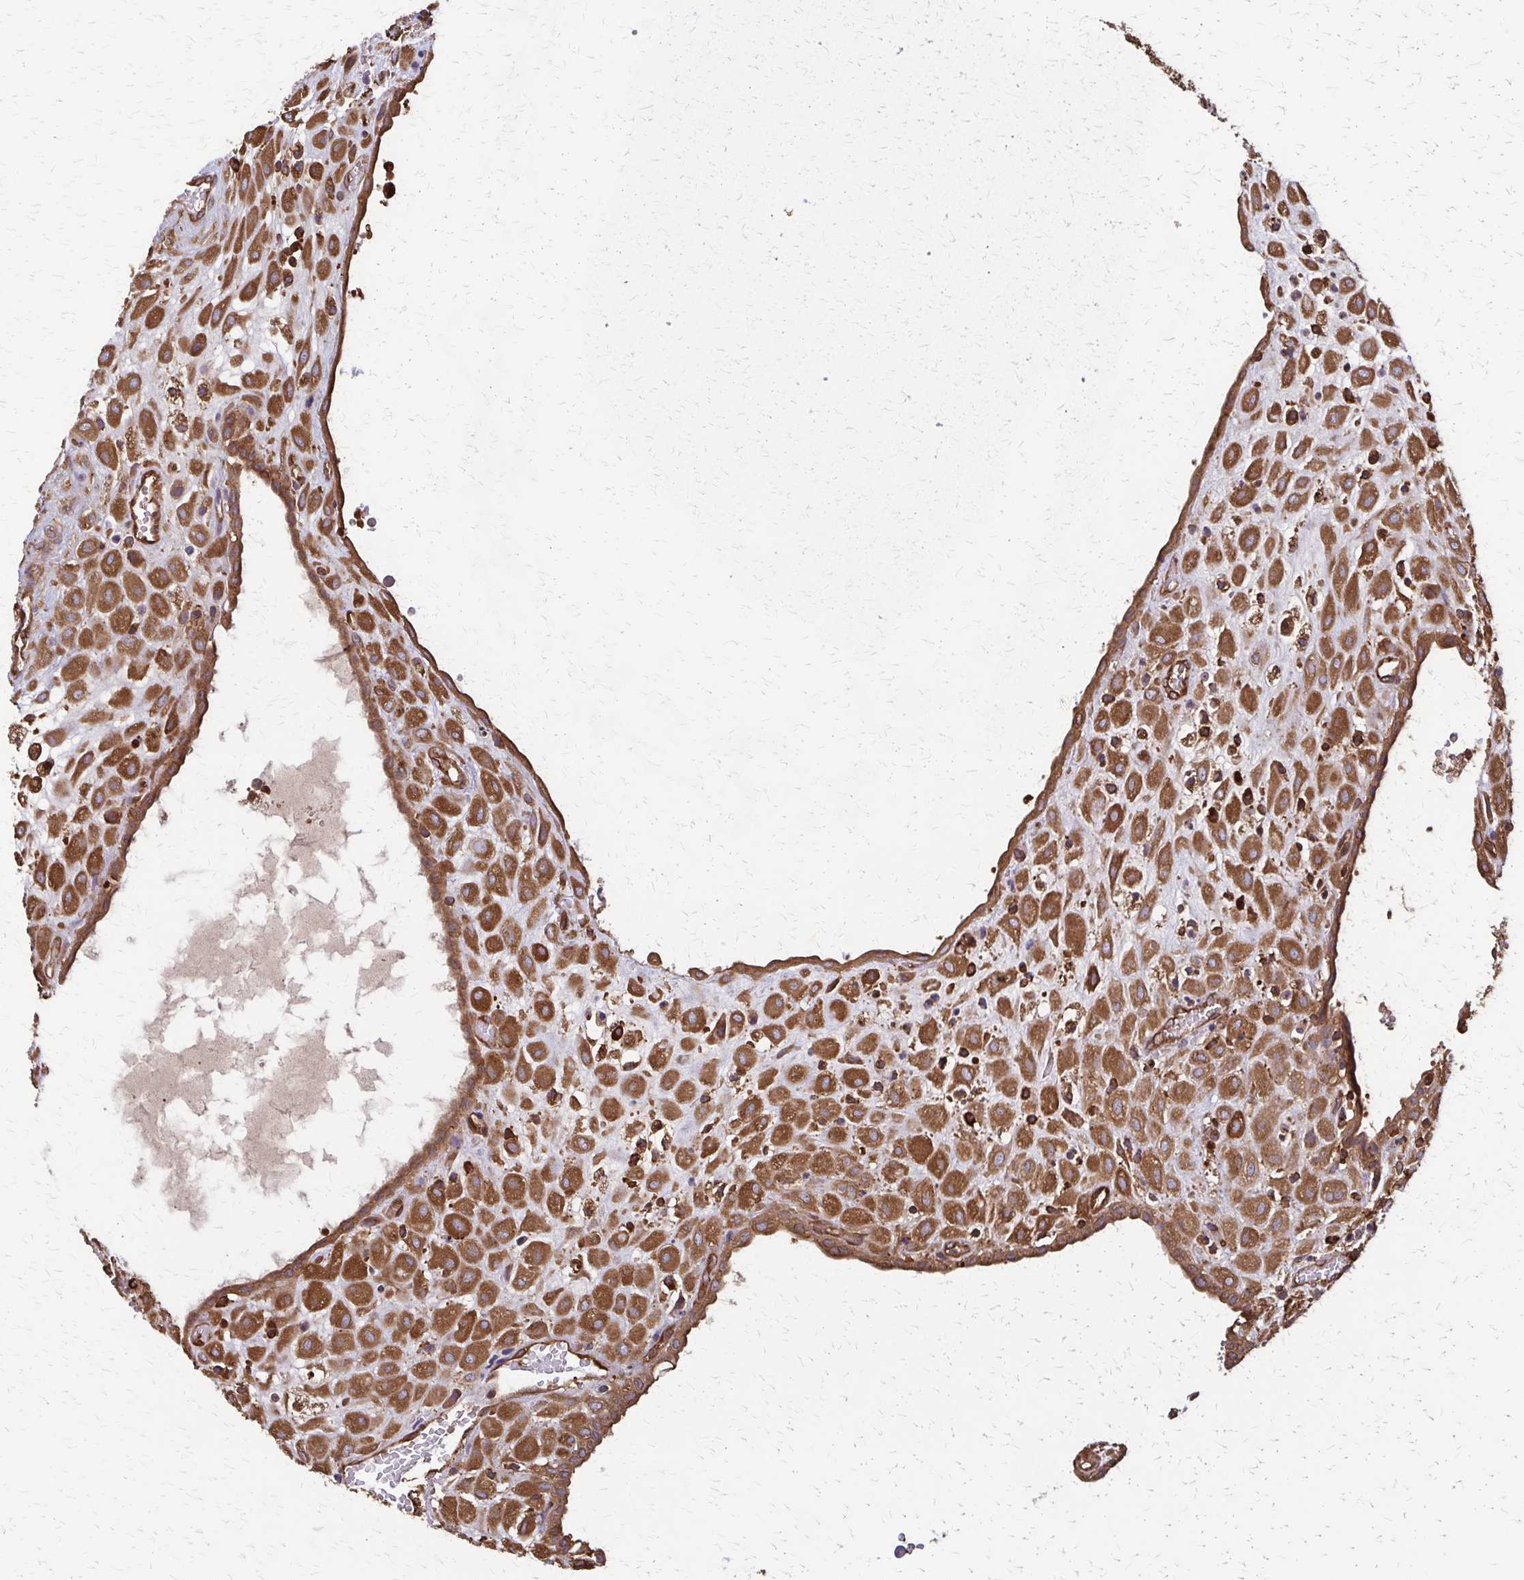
{"staining": {"intensity": "strong", "quantity": ">75%", "location": "cytoplasmic/membranous"}, "tissue": "placenta", "cell_type": "Decidual cells", "image_type": "normal", "snomed": [{"axis": "morphology", "description": "Normal tissue, NOS"}, {"axis": "topography", "description": "Placenta"}], "caption": "Decidual cells exhibit high levels of strong cytoplasmic/membranous staining in approximately >75% of cells in unremarkable human placenta.", "gene": "EEF2", "patient": {"sex": "female", "age": 24}}